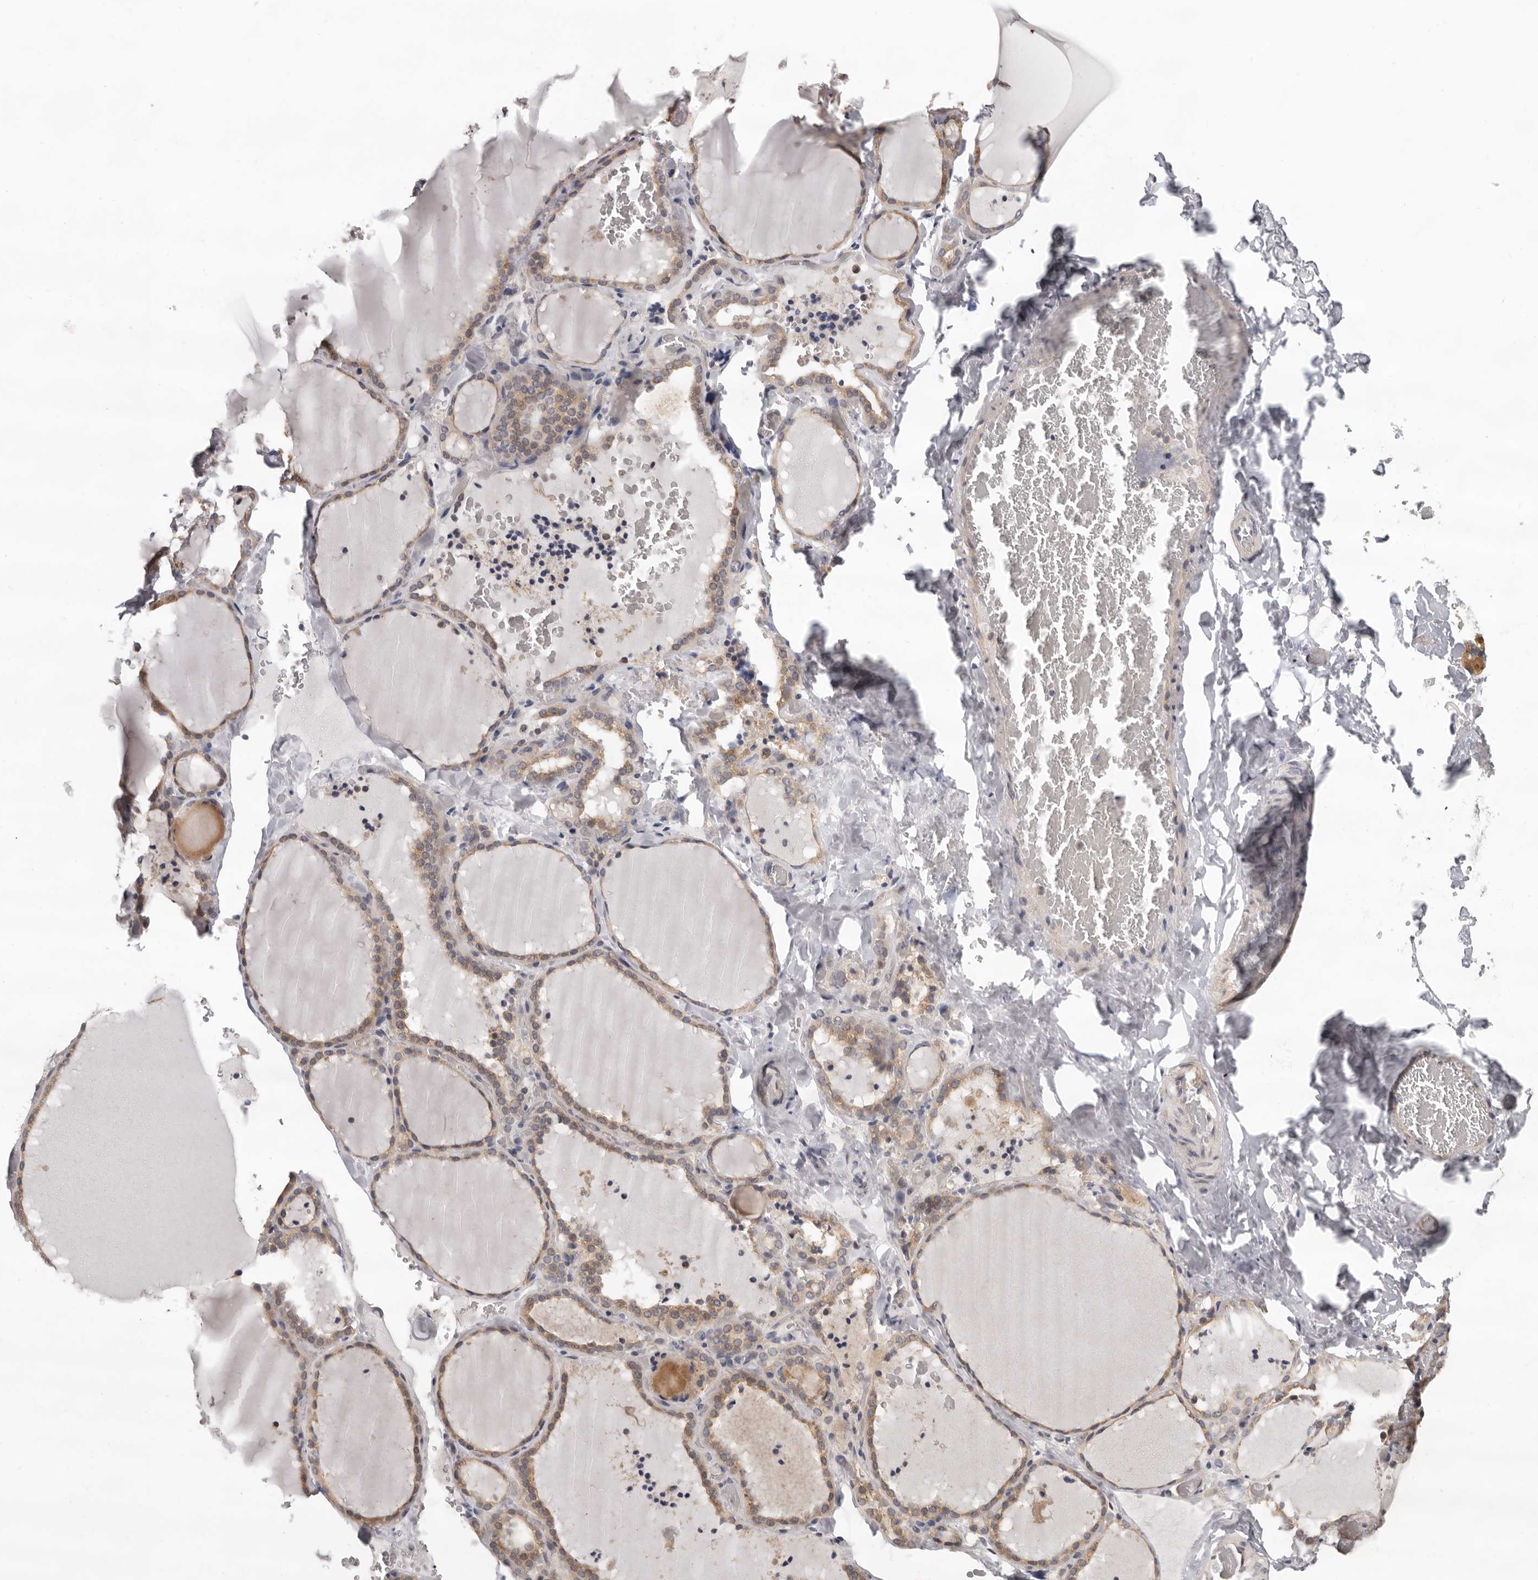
{"staining": {"intensity": "moderate", "quantity": ">75%", "location": "cytoplasmic/membranous"}, "tissue": "thyroid gland", "cell_type": "Glandular cells", "image_type": "normal", "snomed": [{"axis": "morphology", "description": "Normal tissue, NOS"}, {"axis": "topography", "description": "Thyroid gland"}], "caption": "IHC micrograph of normal thyroid gland stained for a protein (brown), which displays medium levels of moderate cytoplasmic/membranous positivity in about >75% of glandular cells.", "gene": "HINT3", "patient": {"sex": "female", "age": 22}}